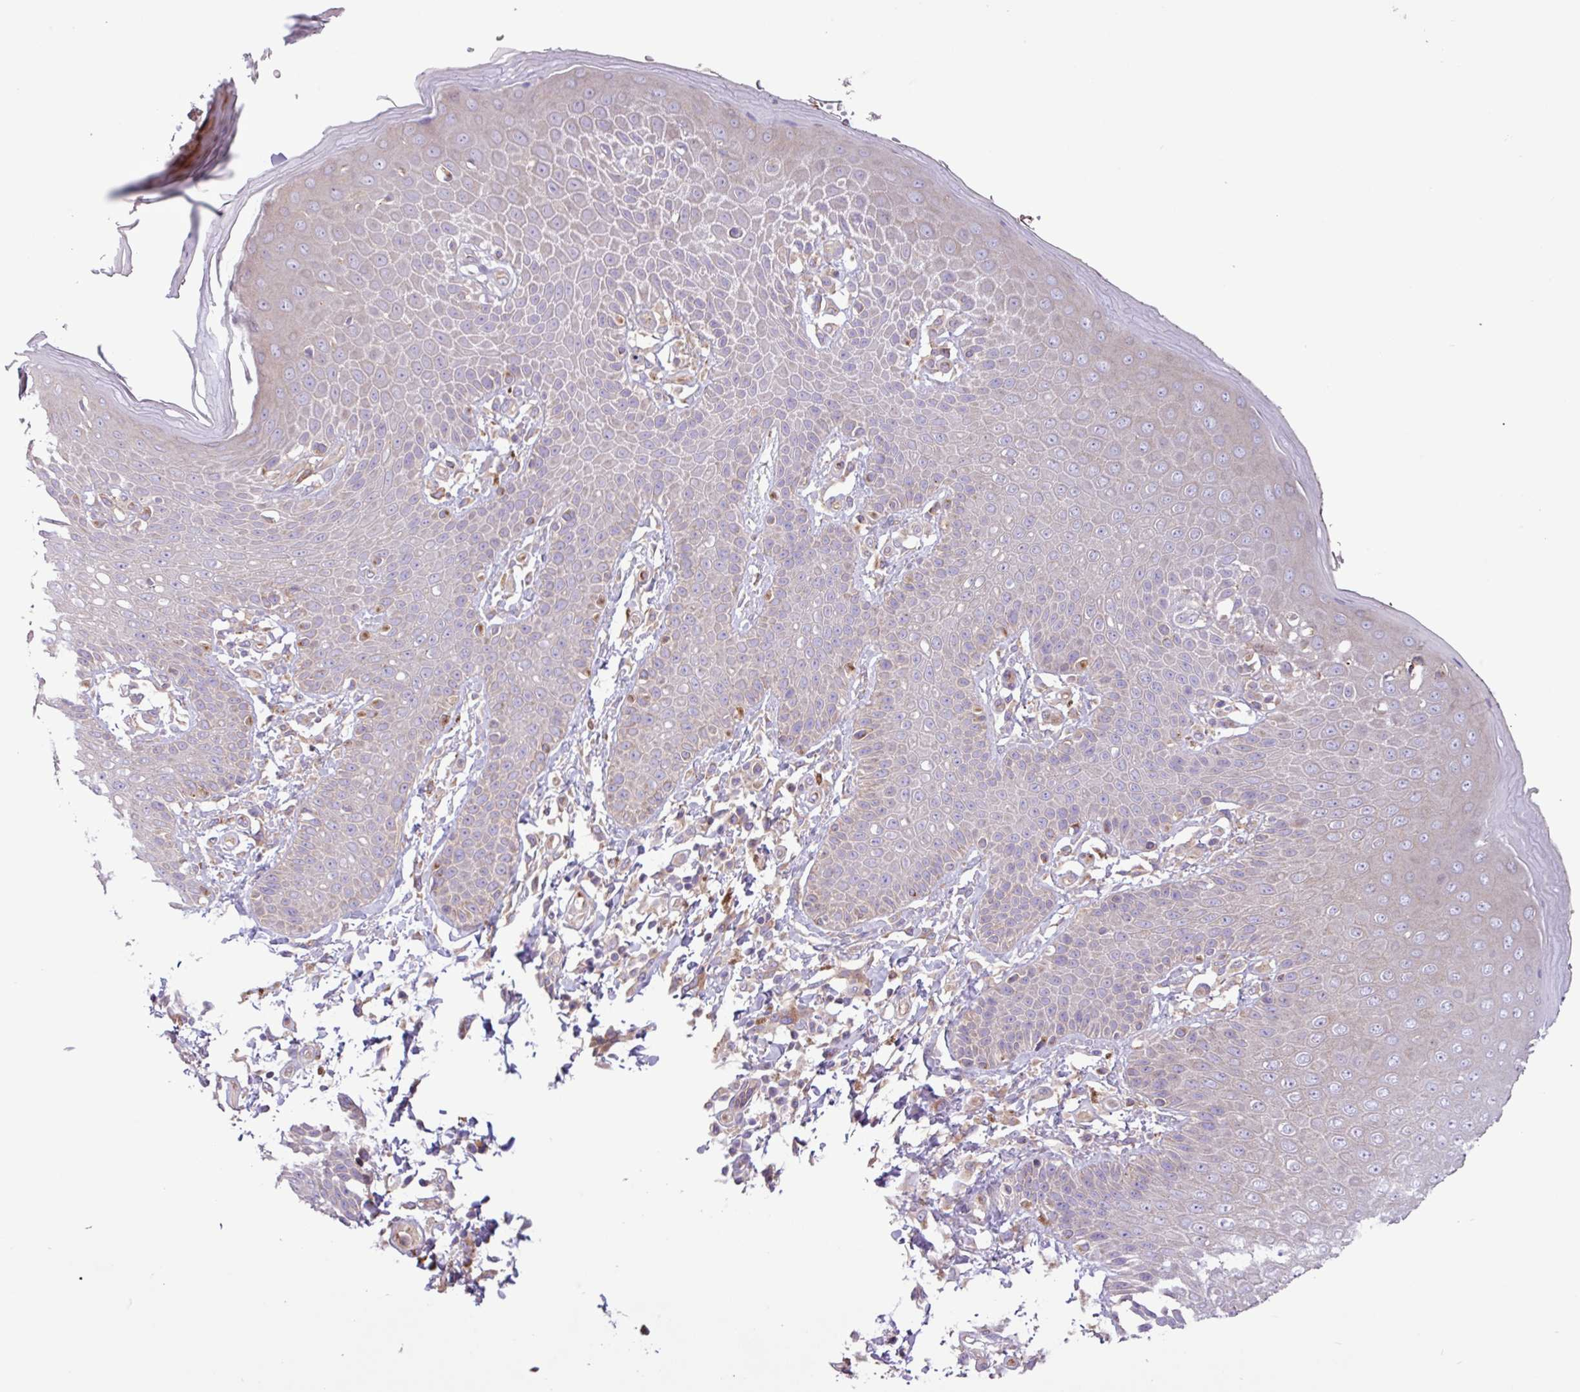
{"staining": {"intensity": "weak", "quantity": "25%-75%", "location": "cytoplasmic/membranous"}, "tissue": "skin", "cell_type": "Epidermal cells", "image_type": "normal", "snomed": [{"axis": "morphology", "description": "Normal tissue, NOS"}, {"axis": "topography", "description": "Peripheral nerve tissue"}], "caption": "Immunohistochemistry image of unremarkable skin: skin stained using immunohistochemistry exhibits low levels of weak protein expression localized specifically in the cytoplasmic/membranous of epidermal cells, appearing as a cytoplasmic/membranous brown color.", "gene": "RAB19", "patient": {"sex": "male", "age": 51}}